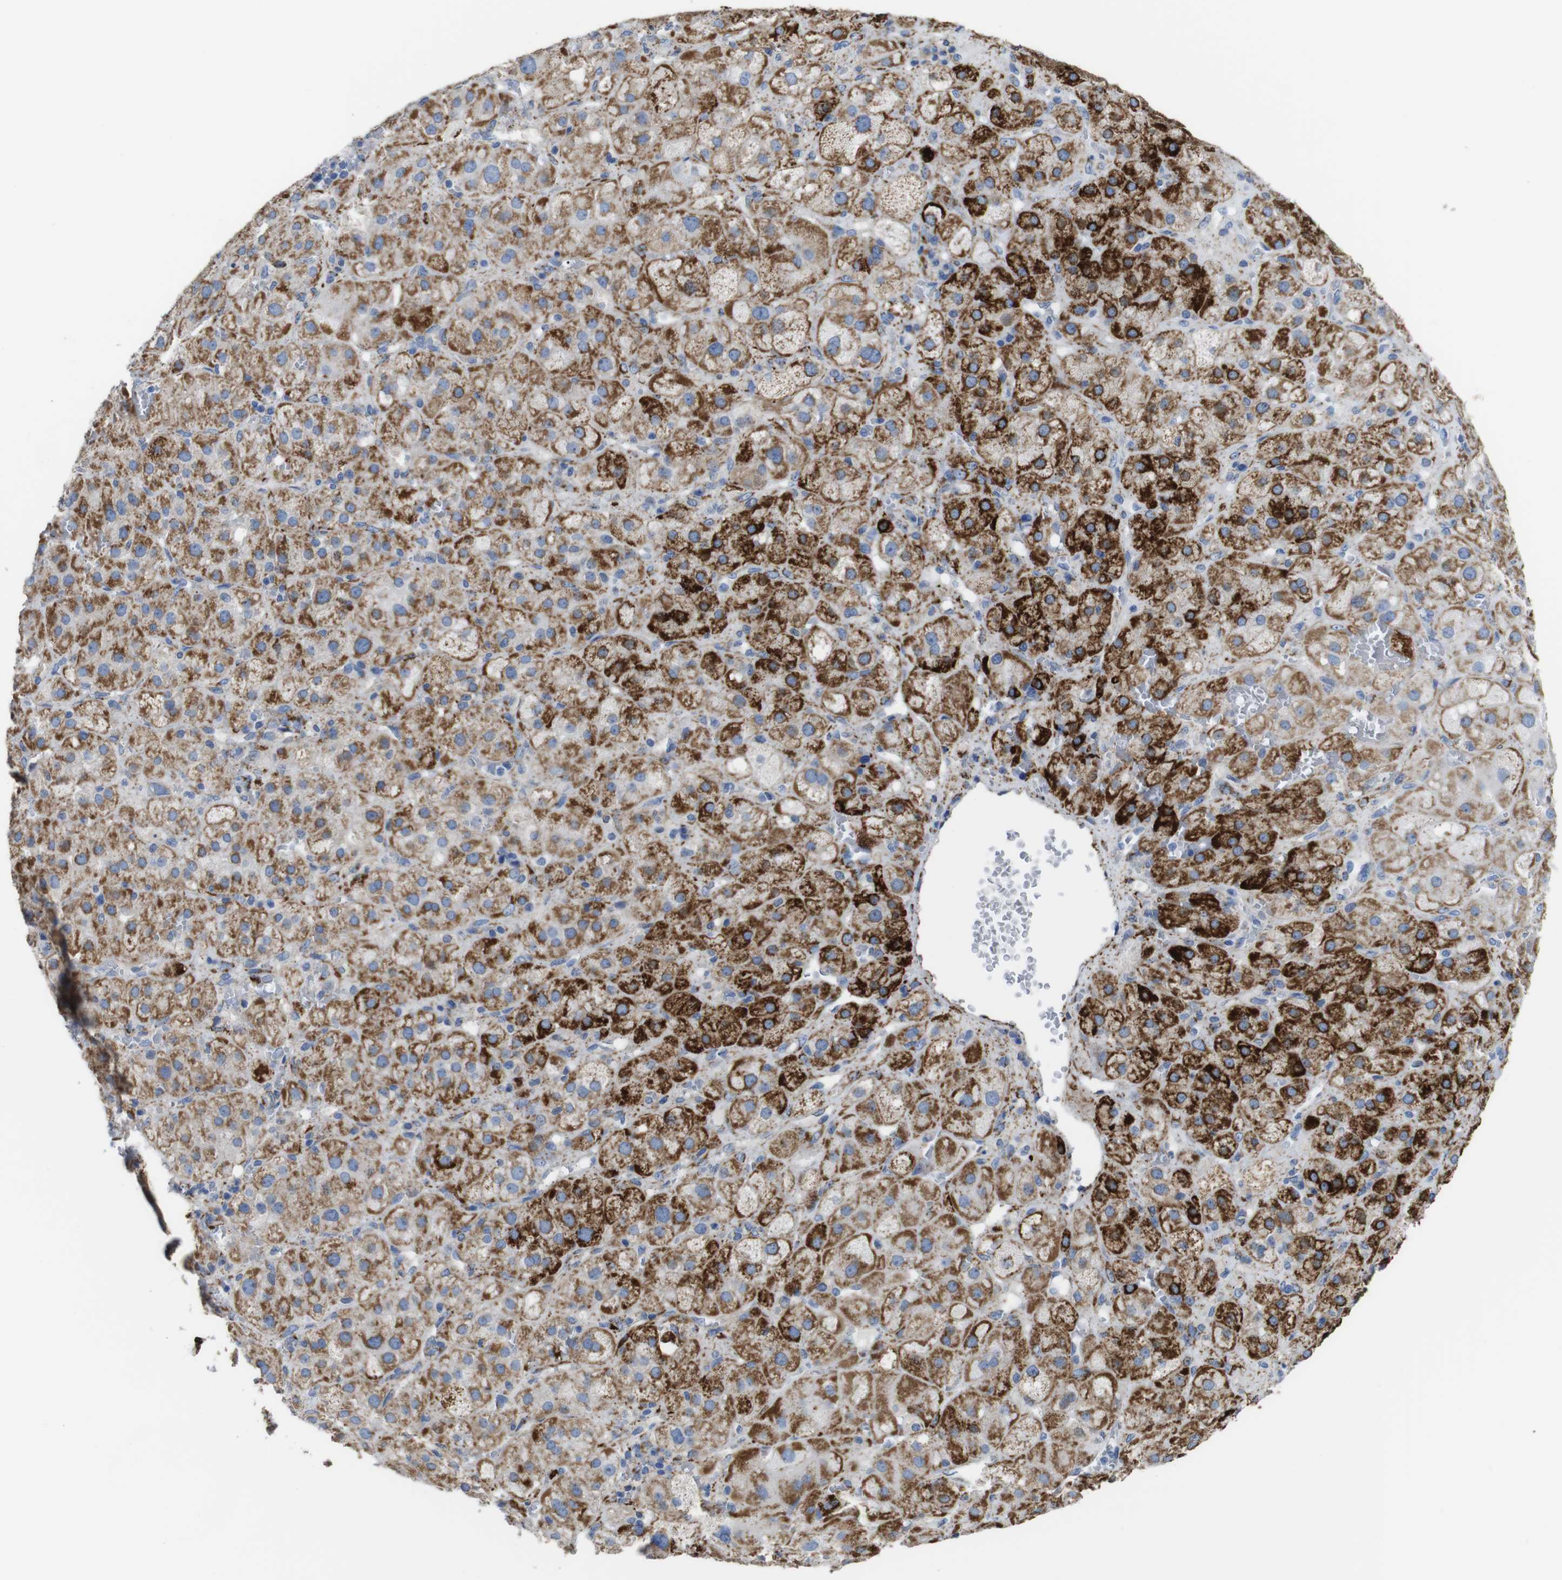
{"staining": {"intensity": "strong", "quantity": "25%-75%", "location": "cytoplasmic/membranous"}, "tissue": "adrenal gland", "cell_type": "Glandular cells", "image_type": "normal", "snomed": [{"axis": "morphology", "description": "Normal tissue, NOS"}, {"axis": "topography", "description": "Adrenal gland"}], "caption": "Immunohistochemistry staining of benign adrenal gland, which exhibits high levels of strong cytoplasmic/membranous expression in about 25%-75% of glandular cells indicating strong cytoplasmic/membranous protein expression. The staining was performed using DAB (3,3'-diaminobenzidine) (brown) for protein detection and nuclei were counterstained in hematoxylin (blue).", "gene": "MAOA", "patient": {"sex": "female", "age": 47}}